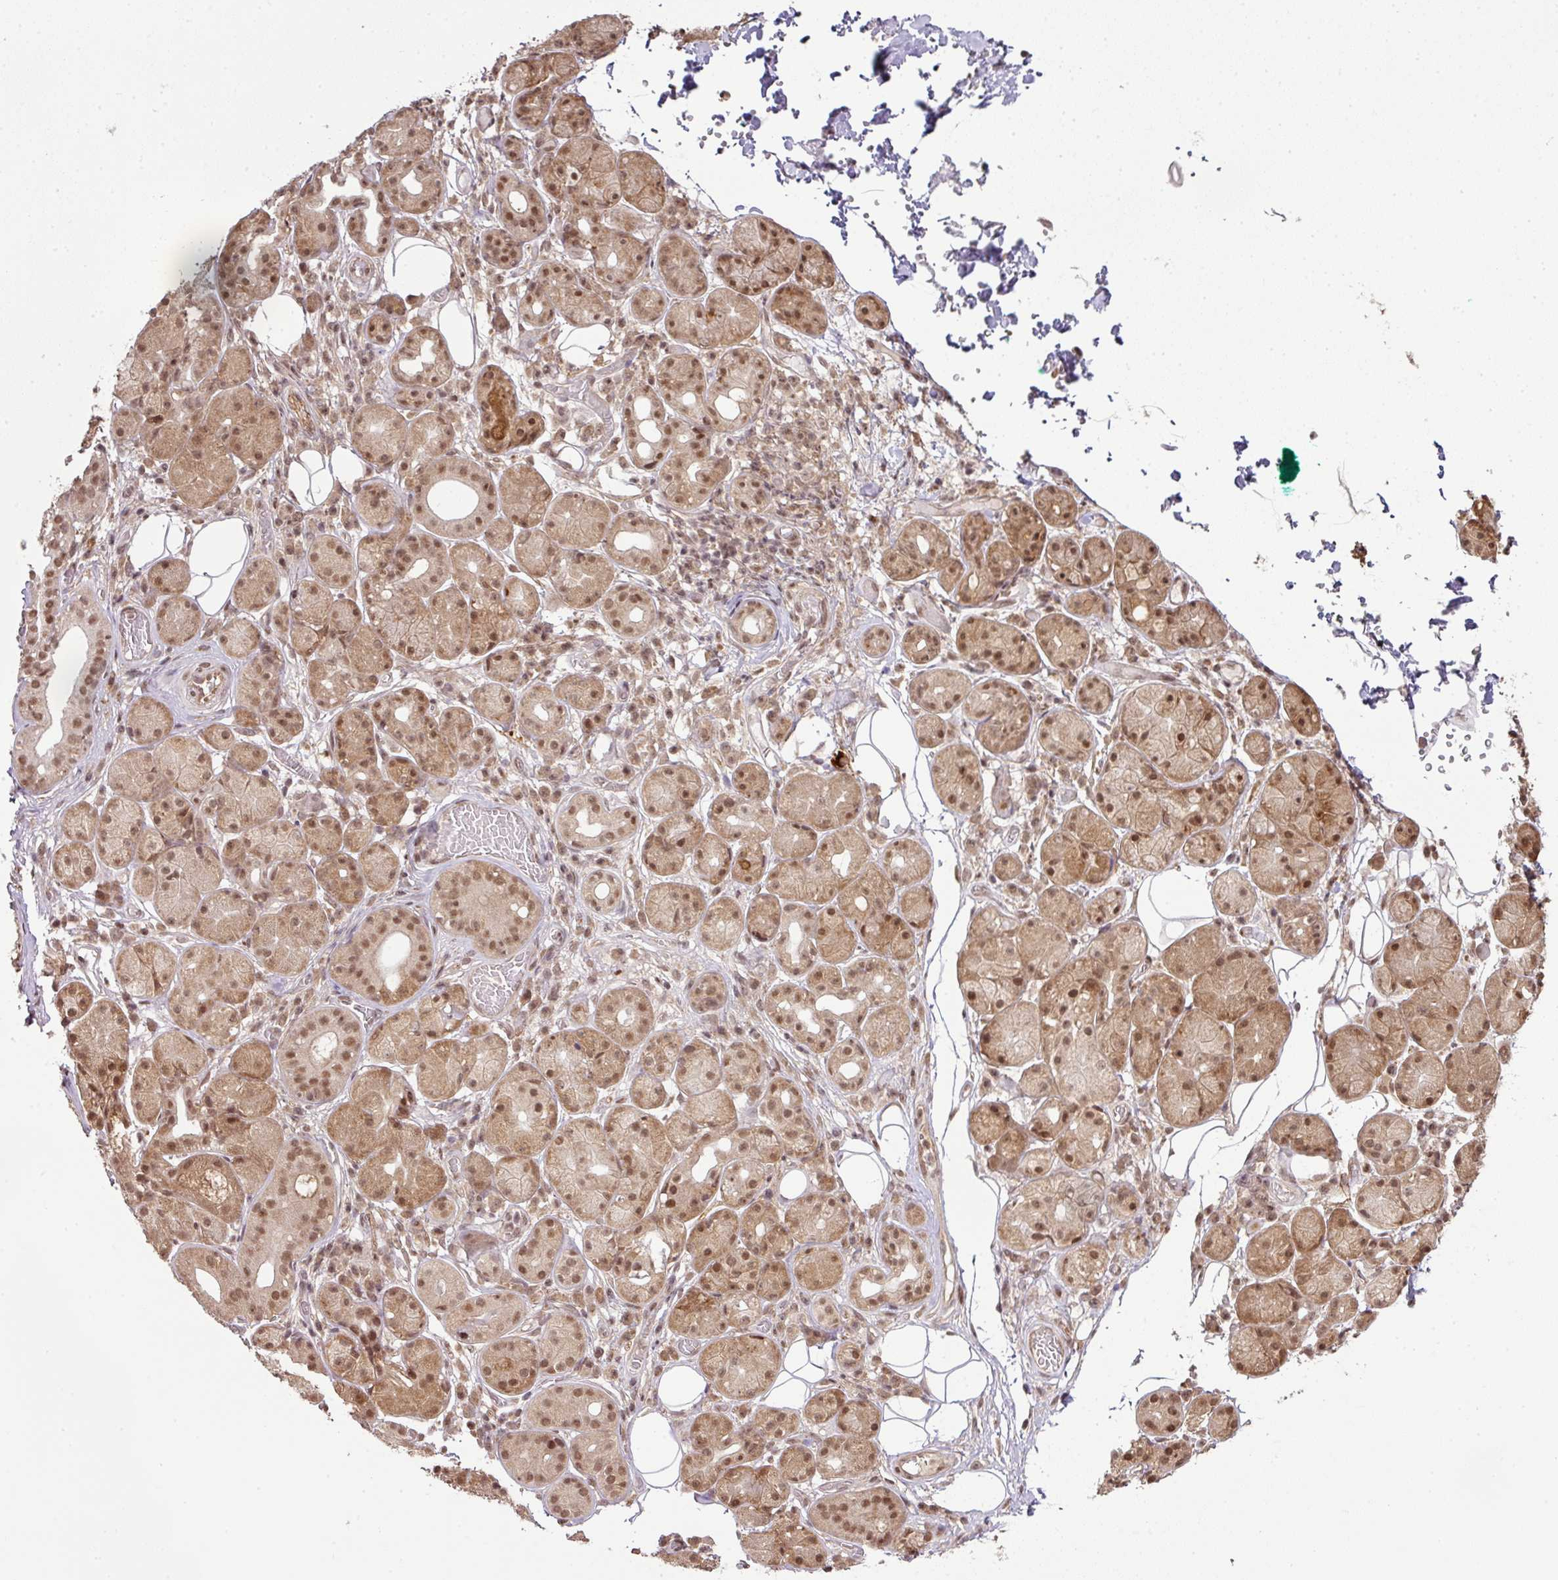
{"staining": {"intensity": "moderate", "quantity": ">75%", "location": "cytoplasmic/membranous,nuclear"}, "tissue": "salivary gland", "cell_type": "Glandular cells", "image_type": "normal", "snomed": [{"axis": "morphology", "description": "Squamous cell carcinoma, NOS"}, {"axis": "topography", "description": "Skin"}, {"axis": "topography", "description": "Head-Neck"}], "caption": "Moderate cytoplasmic/membranous,nuclear protein expression is appreciated in about >75% of glandular cells in salivary gland.", "gene": "ANKRD18A", "patient": {"sex": "male", "age": 80}}